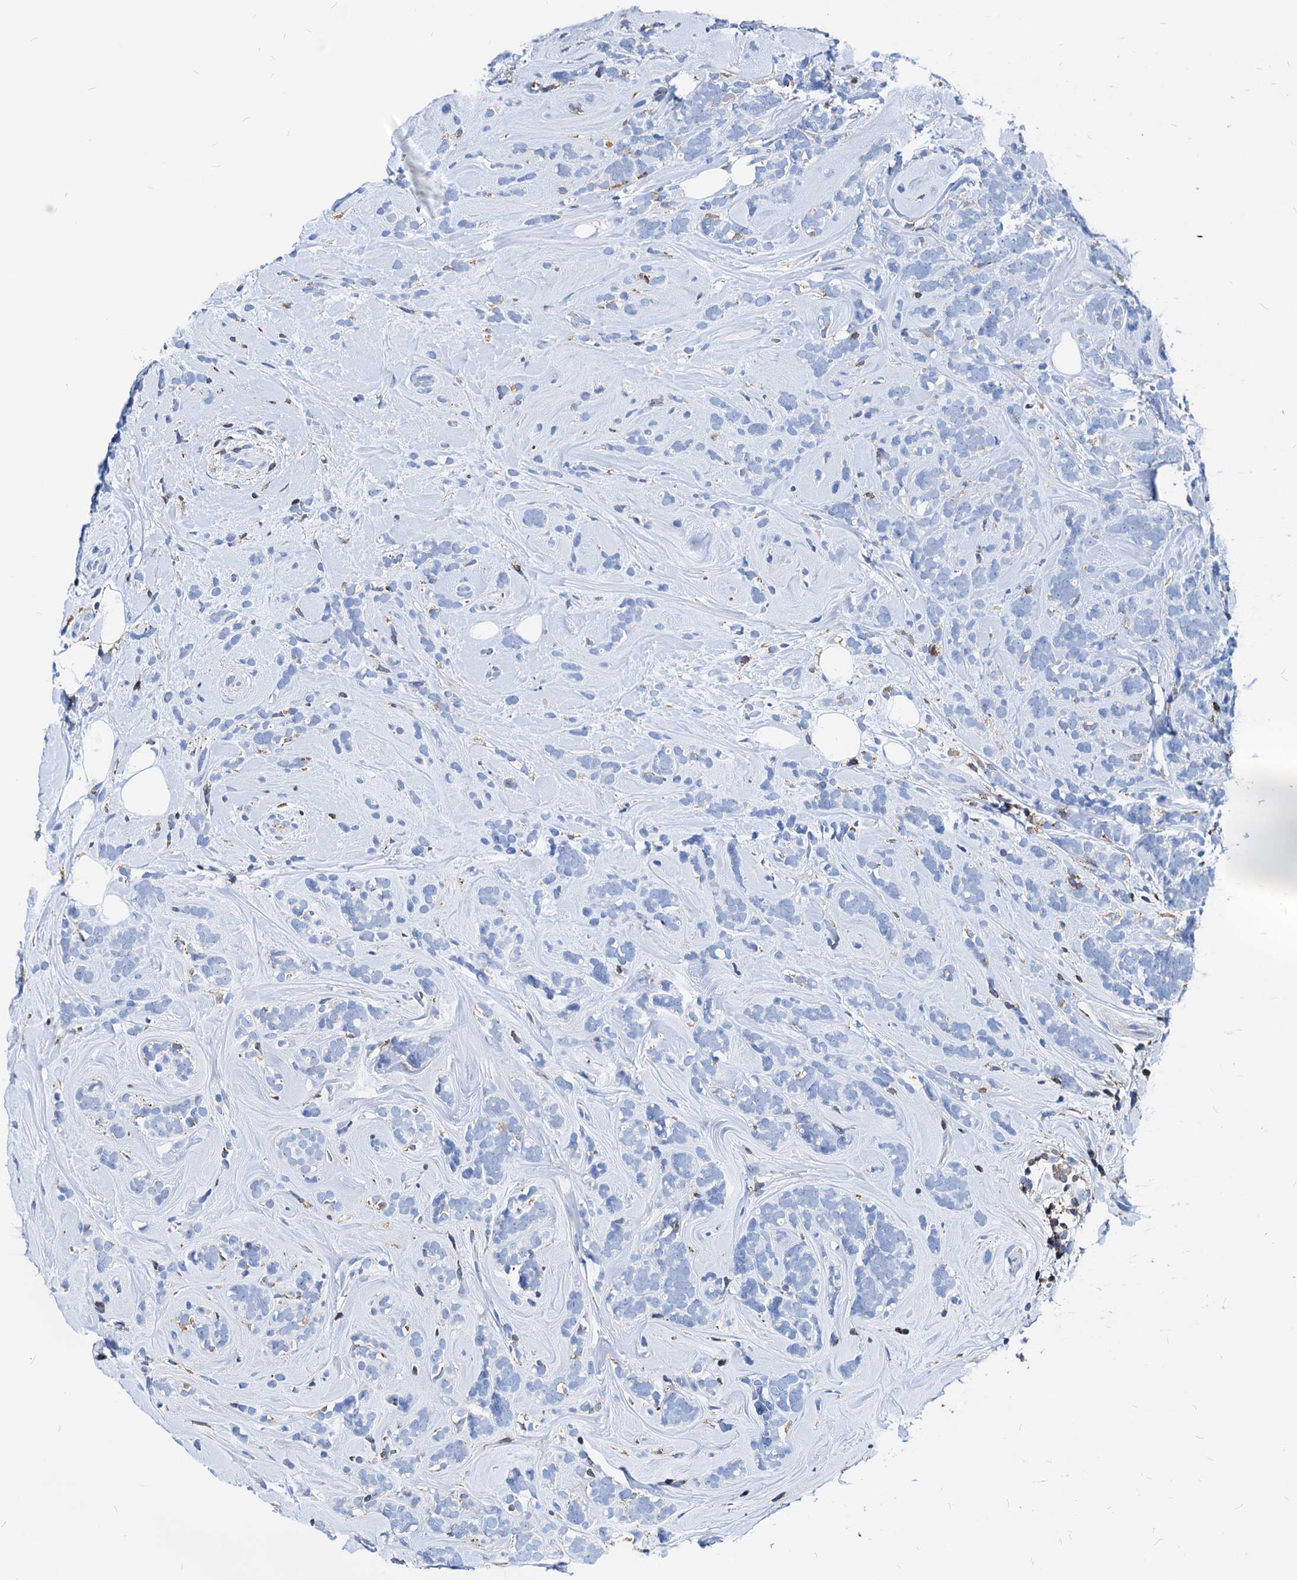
{"staining": {"intensity": "negative", "quantity": "none", "location": "none"}, "tissue": "breast cancer", "cell_type": "Tumor cells", "image_type": "cancer", "snomed": [{"axis": "morphology", "description": "Lobular carcinoma"}, {"axis": "topography", "description": "Breast"}], "caption": "Immunohistochemistry micrograph of human breast cancer (lobular carcinoma) stained for a protein (brown), which exhibits no expression in tumor cells.", "gene": "LCP2", "patient": {"sex": "female", "age": 58}}